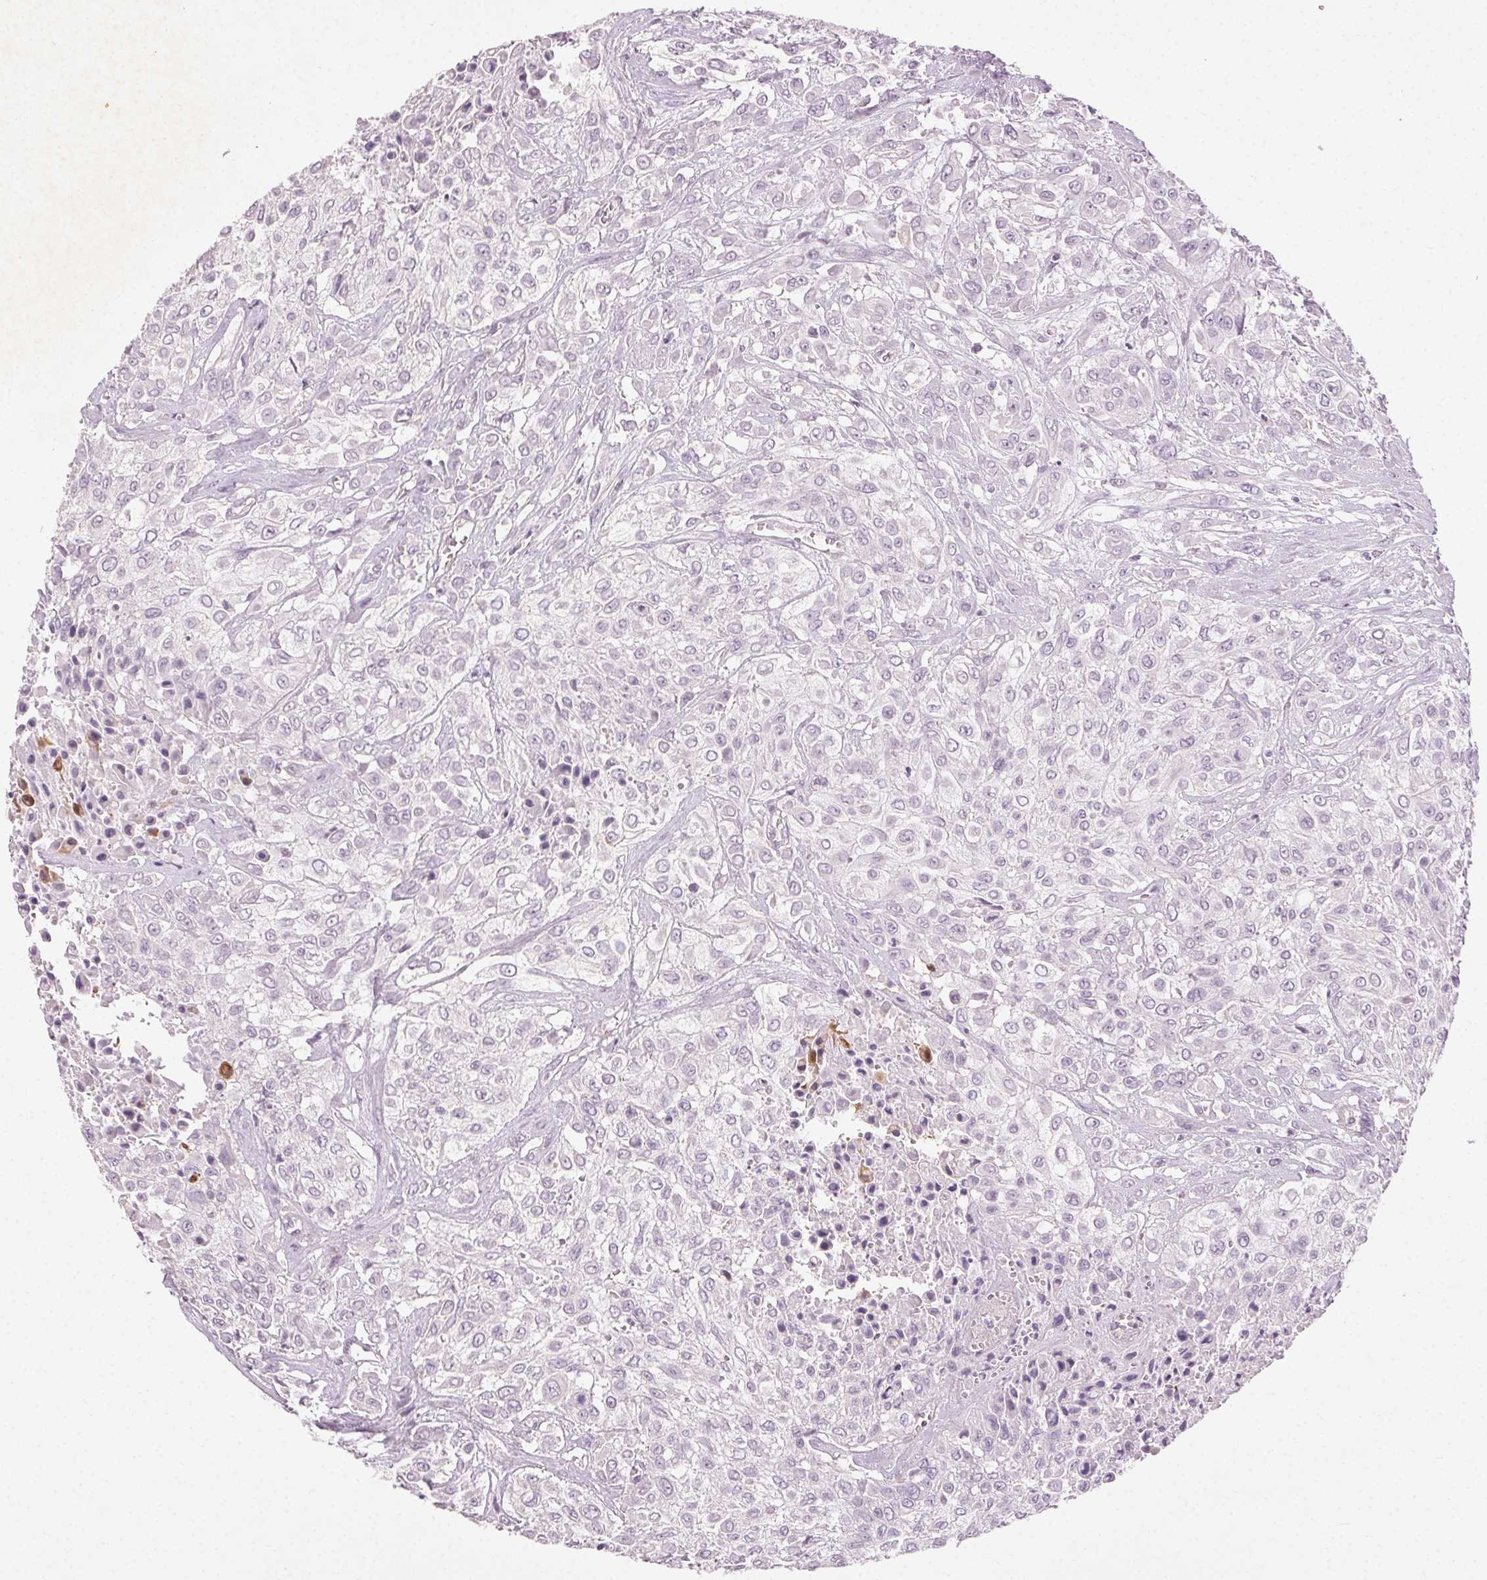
{"staining": {"intensity": "negative", "quantity": "none", "location": "none"}, "tissue": "urothelial cancer", "cell_type": "Tumor cells", "image_type": "cancer", "snomed": [{"axis": "morphology", "description": "Urothelial carcinoma, High grade"}, {"axis": "topography", "description": "Urinary bladder"}], "caption": "Tumor cells are negative for protein expression in human urothelial carcinoma (high-grade).", "gene": "CLTRN", "patient": {"sex": "male", "age": 57}}